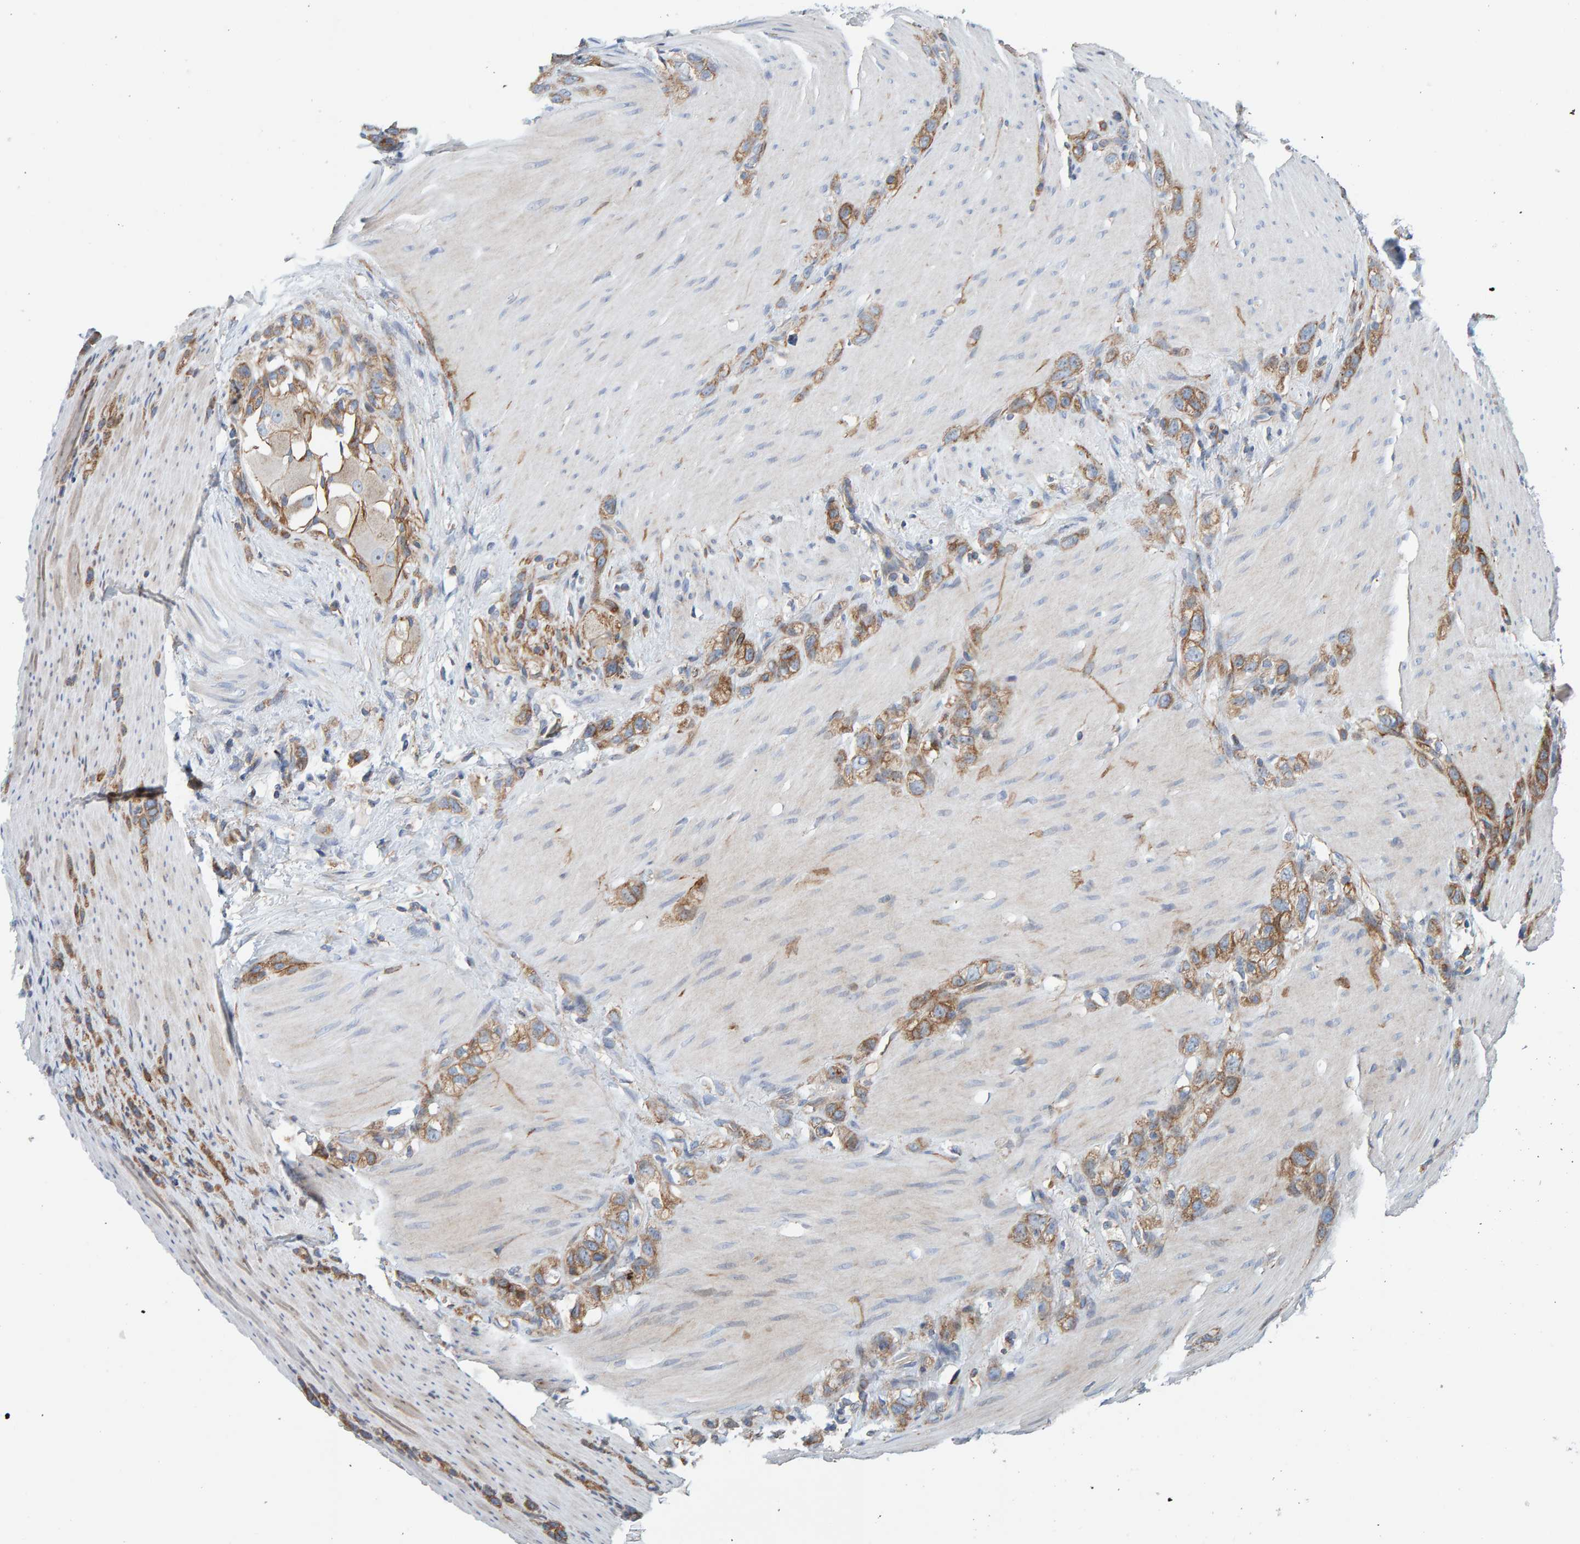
{"staining": {"intensity": "moderate", "quantity": ">75%", "location": "cytoplasmic/membranous"}, "tissue": "stomach cancer", "cell_type": "Tumor cells", "image_type": "cancer", "snomed": [{"axis": "morphology", "description": "Normal tissue, NOS"}, {"axis": "morphology", "description": "Adenocarcinoma, NOS"}, {"axis": "morphology", "description": "Adenocarcinoma, High grade"}, {"axis": "topography", "description": "Stomach, upper"}, {"axis": "topography", "description": "Stomach"}], "caption": "Brown immunohistochemical staining in adenocarcinoma (stomach) reveals moderate cytoplasmic/membranous positivity in about >75% of tumor cells.", "gene": "RGP1", "patient": {"sex": "female", "age": 65}}